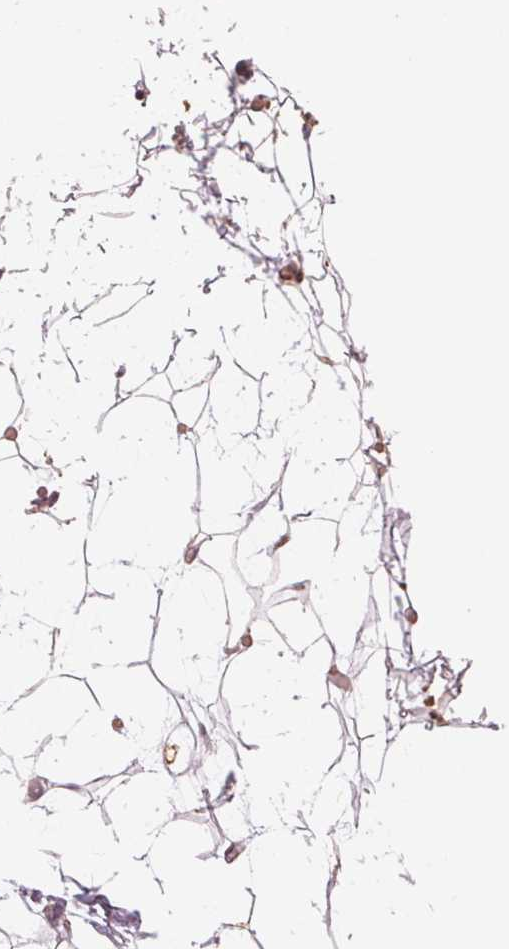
{"staining": {"intensity": "negative", "quantity": "none", "location": "none"}, "tissue": "adipose tissue", "cell_type": "Adipocytes", "image_type": "normal", "snomed": [{"axis": "morphology", "description": "Normal tissue, NOS"}, {"axis": "topography", "description": "Anal"}, {"axis": "topography", "description": "Peripheral nerve tissue"}], "caption": "Immunohistochemical staining of normal adipose tissue exhibits no significant positivity in adipocytes.", "gene": "IL9R", "patient": {"sex": "male", "age": 78}}